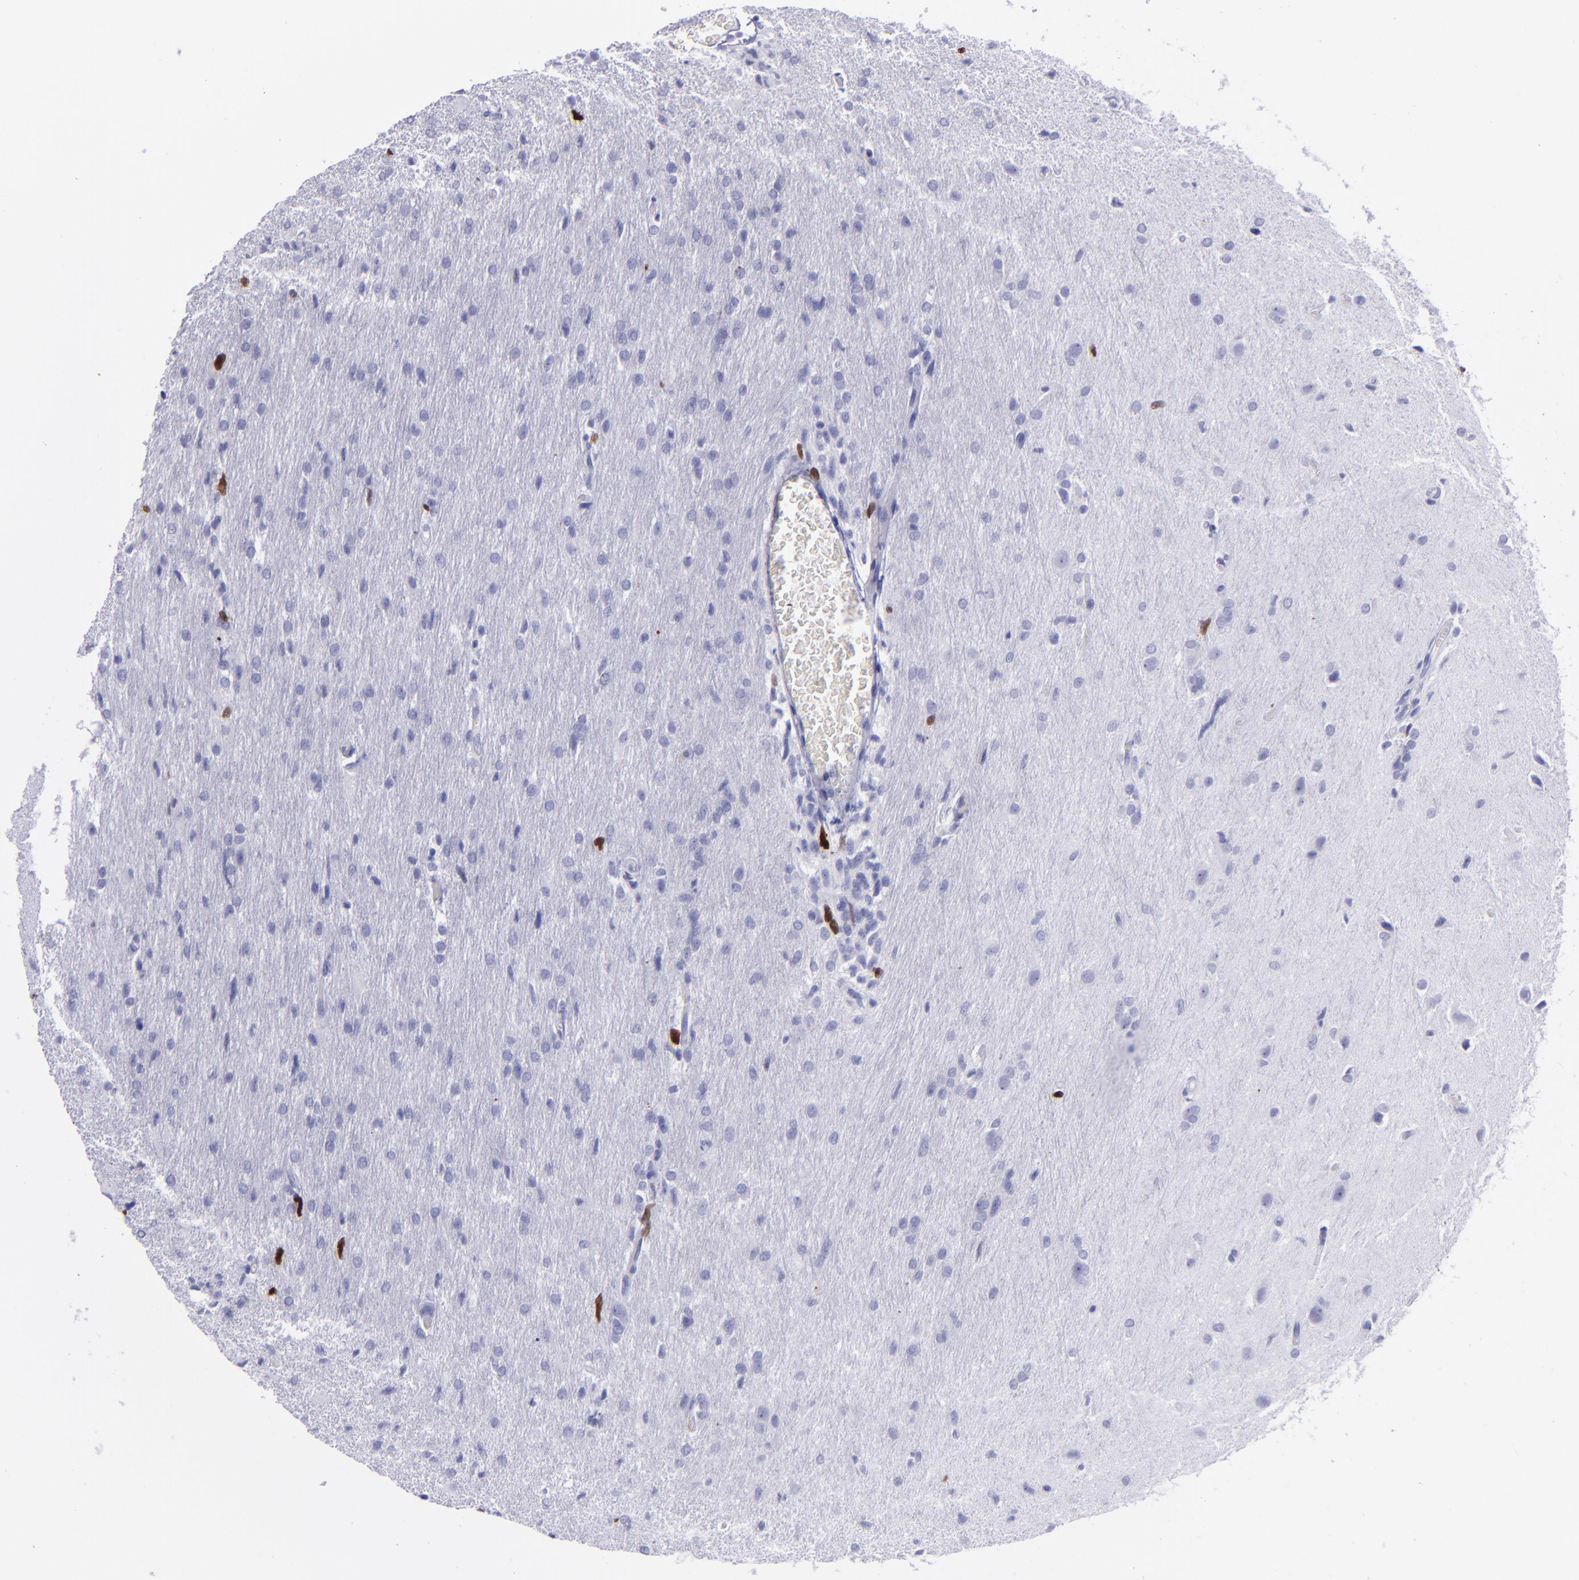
{"staining": {"intensity": "strong", "quantity": "<25%", "location": "nuclear"}, "tissue": "glioma", "cell_type": "Tumor cells", "image_type": "cancer", "snomed": [{"axis": "morphology", "description": "Glioma, malignant, High grade"}, {"axis": "topography", "description": "Brain"}], "caption": "A micrograph of human high-grade glioma (malignant) stained for a protein demonstrates strong nuclear brown staining in tumor cells.", "gene": "TOP2A", "patient": {"sex": "male", "age": 68}}